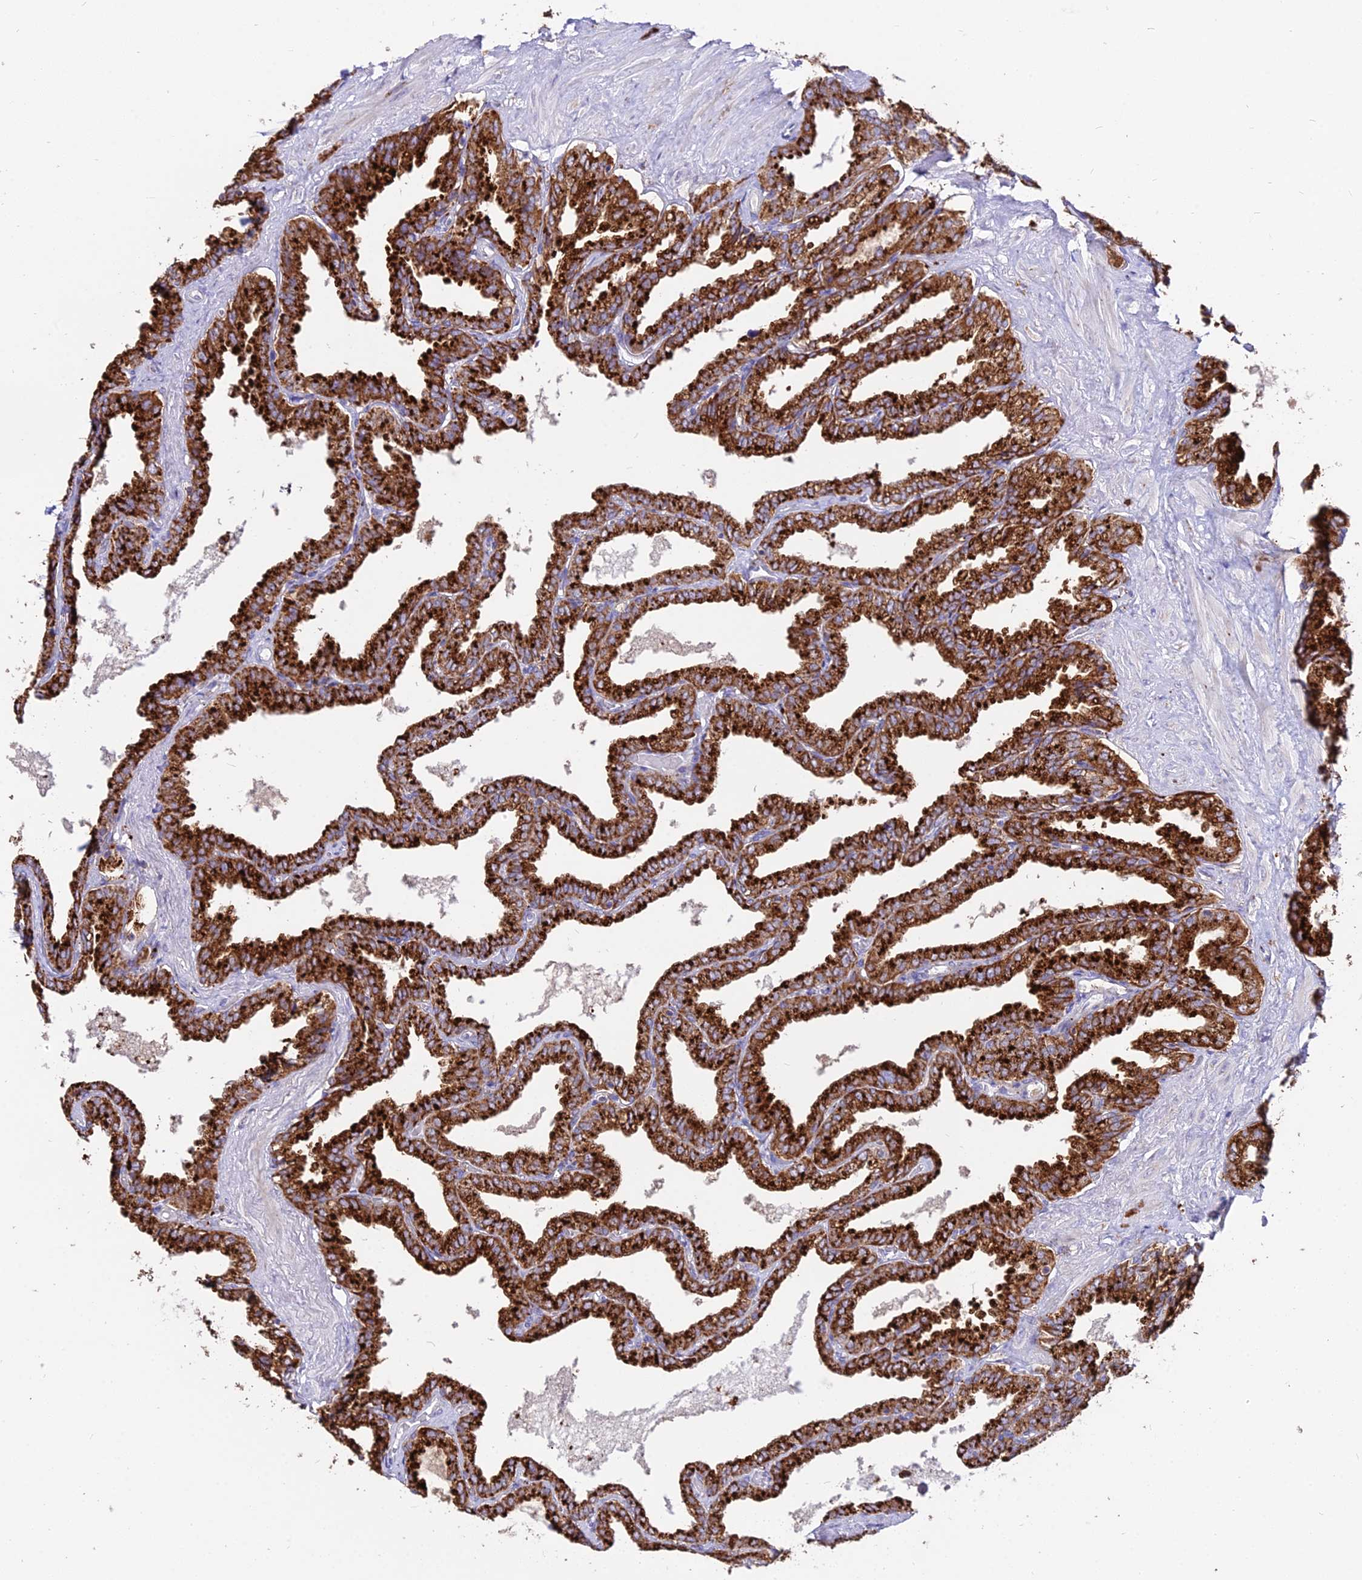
{"staining": {"intensity": "strong", "quantity": ">75%", "location": "cytoplasmic/membranous"}, "tissue": "seminal vesicle", "cell_type": "Glandular cells", "image_type": "normal", "snomed": [{"axis": "morphology", "description": "Normal tissue, NOS"}, {"axis": "topography", "description": "Seminal veicle"}], "caption": "This image shows IHC staining of unremarkable seminal vesicle, with high strong cytoplasmic/membranous positivity in about >75% of glandular cells.", "gene": "PNLIPRP3", "patient": {"sex": "male", "age": 46}}